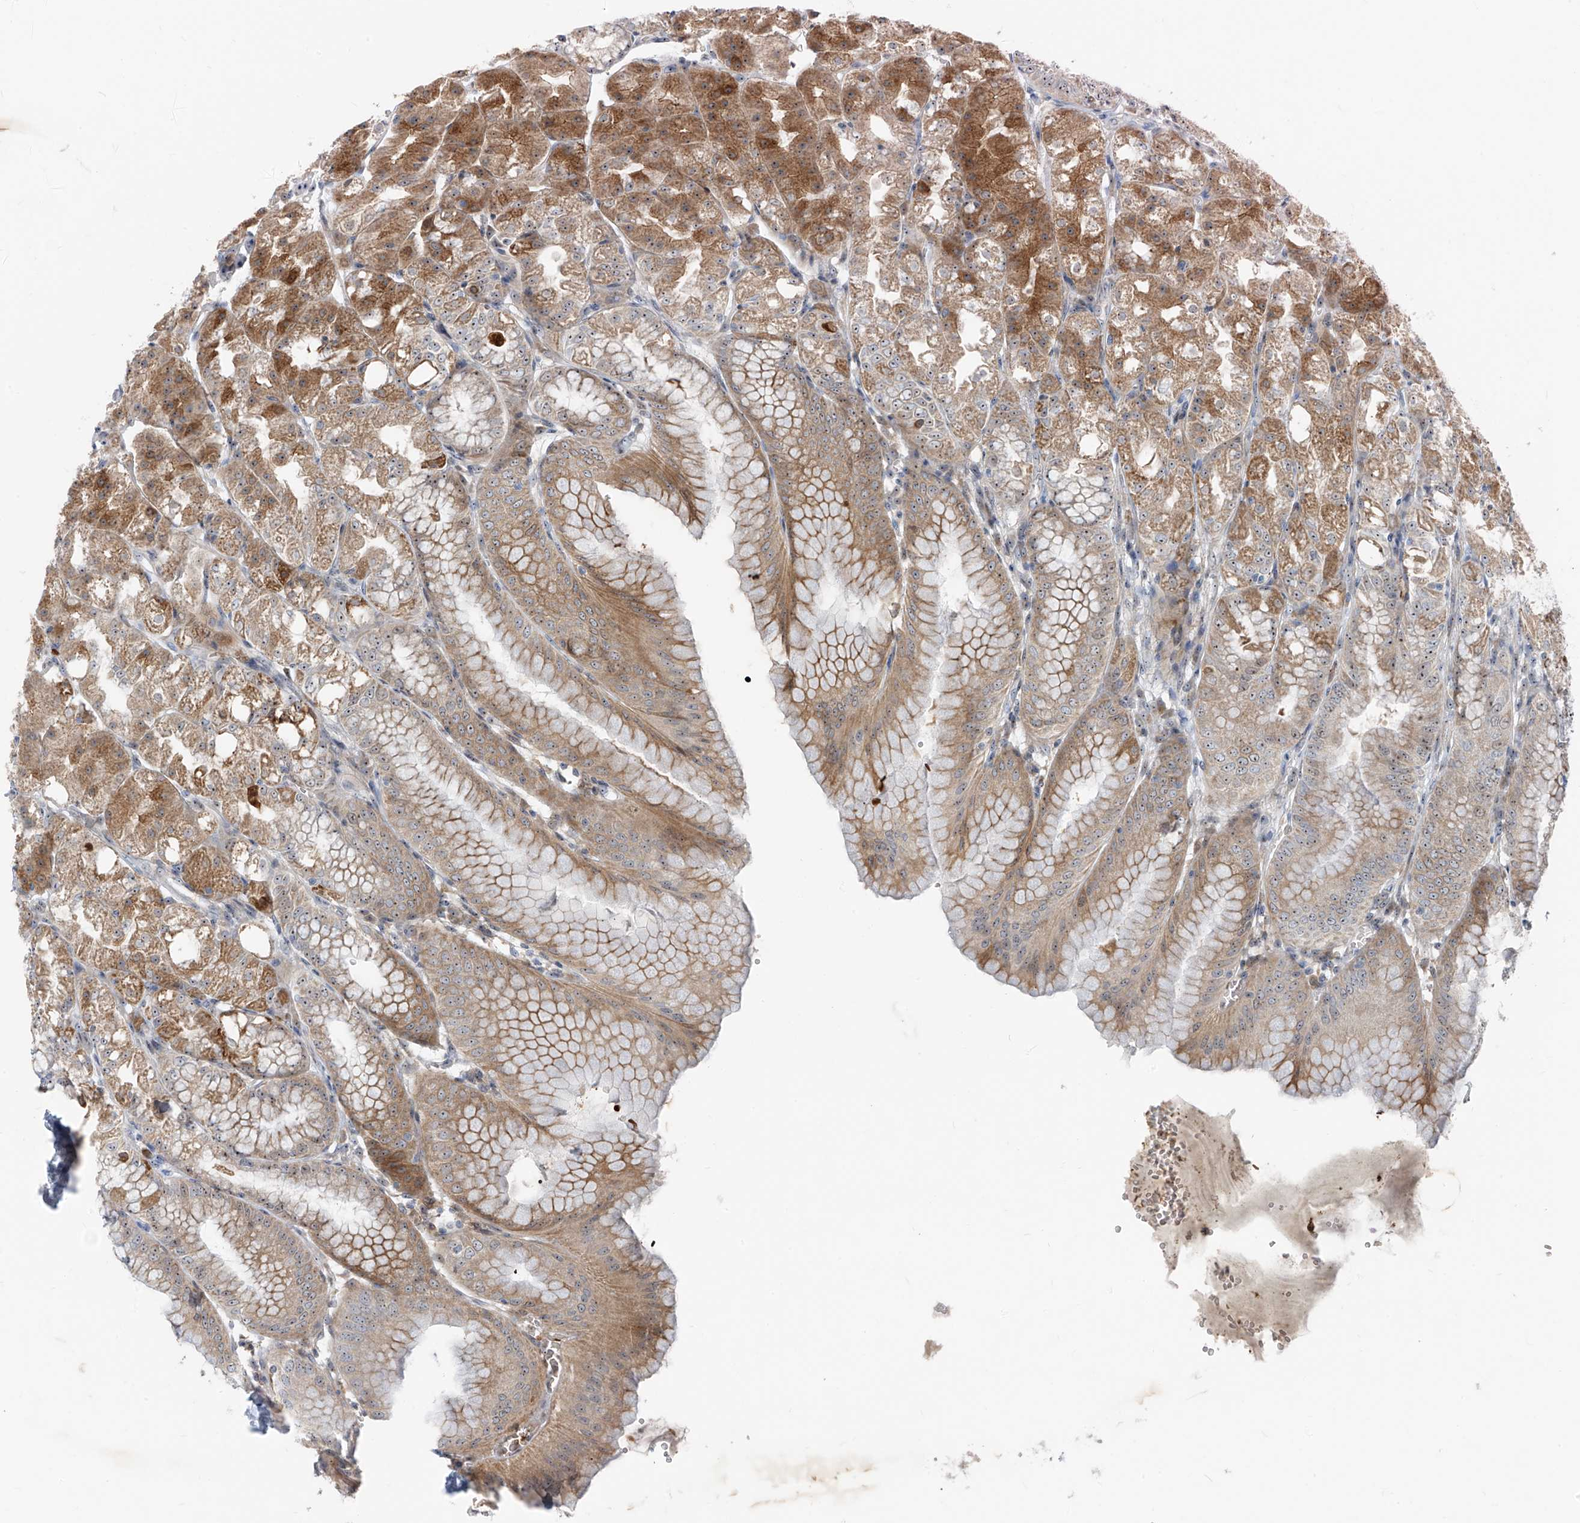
{"staining": {"intensity": "moderate", "quantity": "25%-75%", "location": "cytoplasmic/membranous"}, "tissue": "stomach", "cell_type": "Glandular cells", "image_type": "normal", "snomed": [{"axis": "morphology", "description": "Normal tissue, NOS"}, {"axis": "topography", "description": "Stomach, lower"}], "caption": "Stomach stained with DAB (3,3'-diaminobenzidine) immunohistochemistry (IHC) shows medium levels of moderate cytoplasmic/membranous staining in approximately 25%-75% of glandular cells.", "gene": "FGD2", "patient": {"sex": "male", "age": 71}}